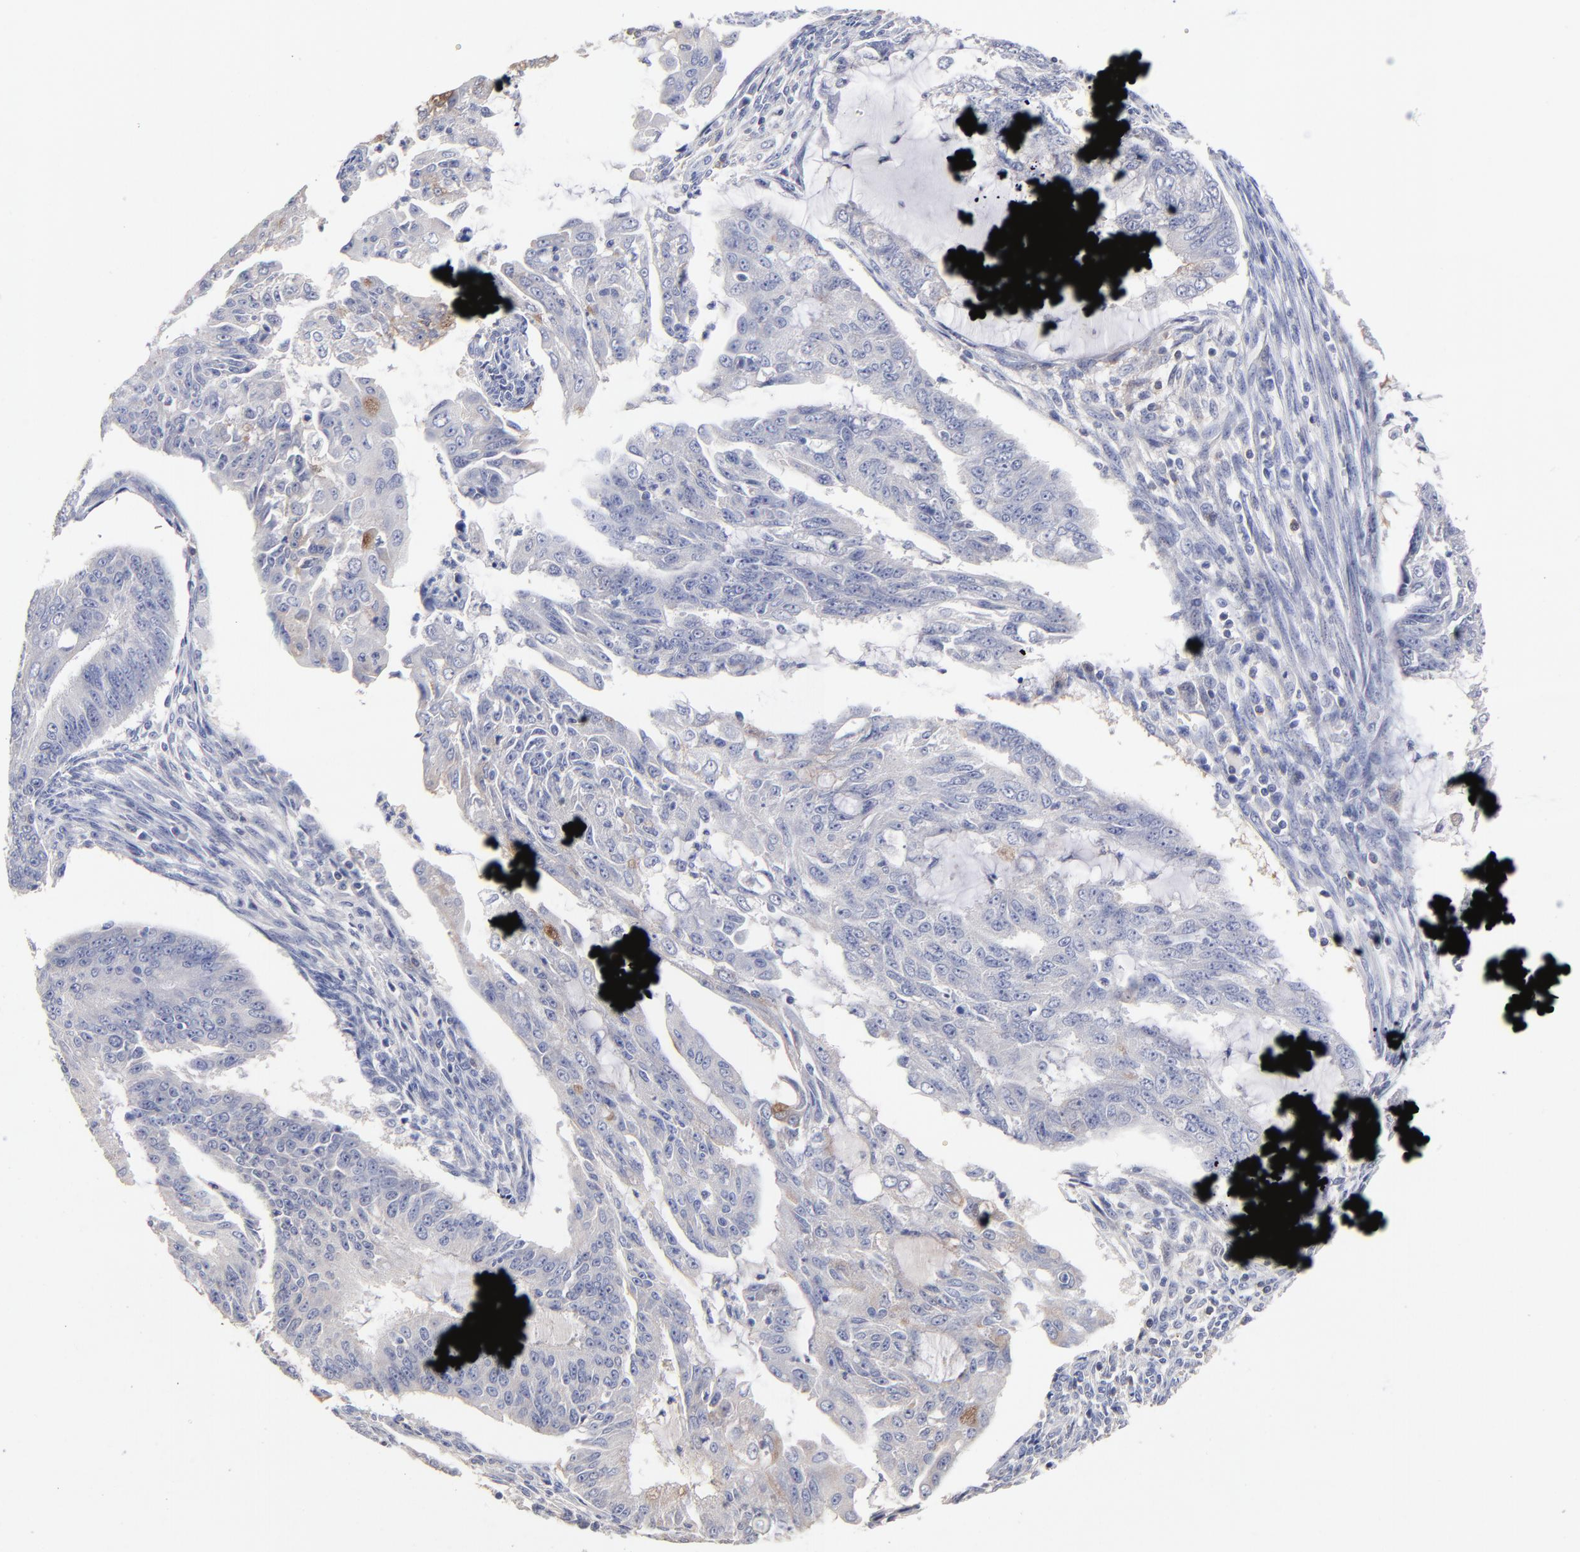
{"staining": {"intensity": "negative", "quantity": "none", "location": "none"}, "tissue": "endometrial cancer", "cell_type": "Tumor cells", "image_type": "cancer", "snomed": [{"axis": "morphology", "description": "Adenocarcinoma, NOS"}, {"axis": "topography", "description": "Endometrium"}], "caption": "Protein analysis of endometrial cancer (adenocarcinoma) shows no significant positivity in tumor cells.", "gene": "TRAT1", "patient": {"sex": "female", "age": 75}}